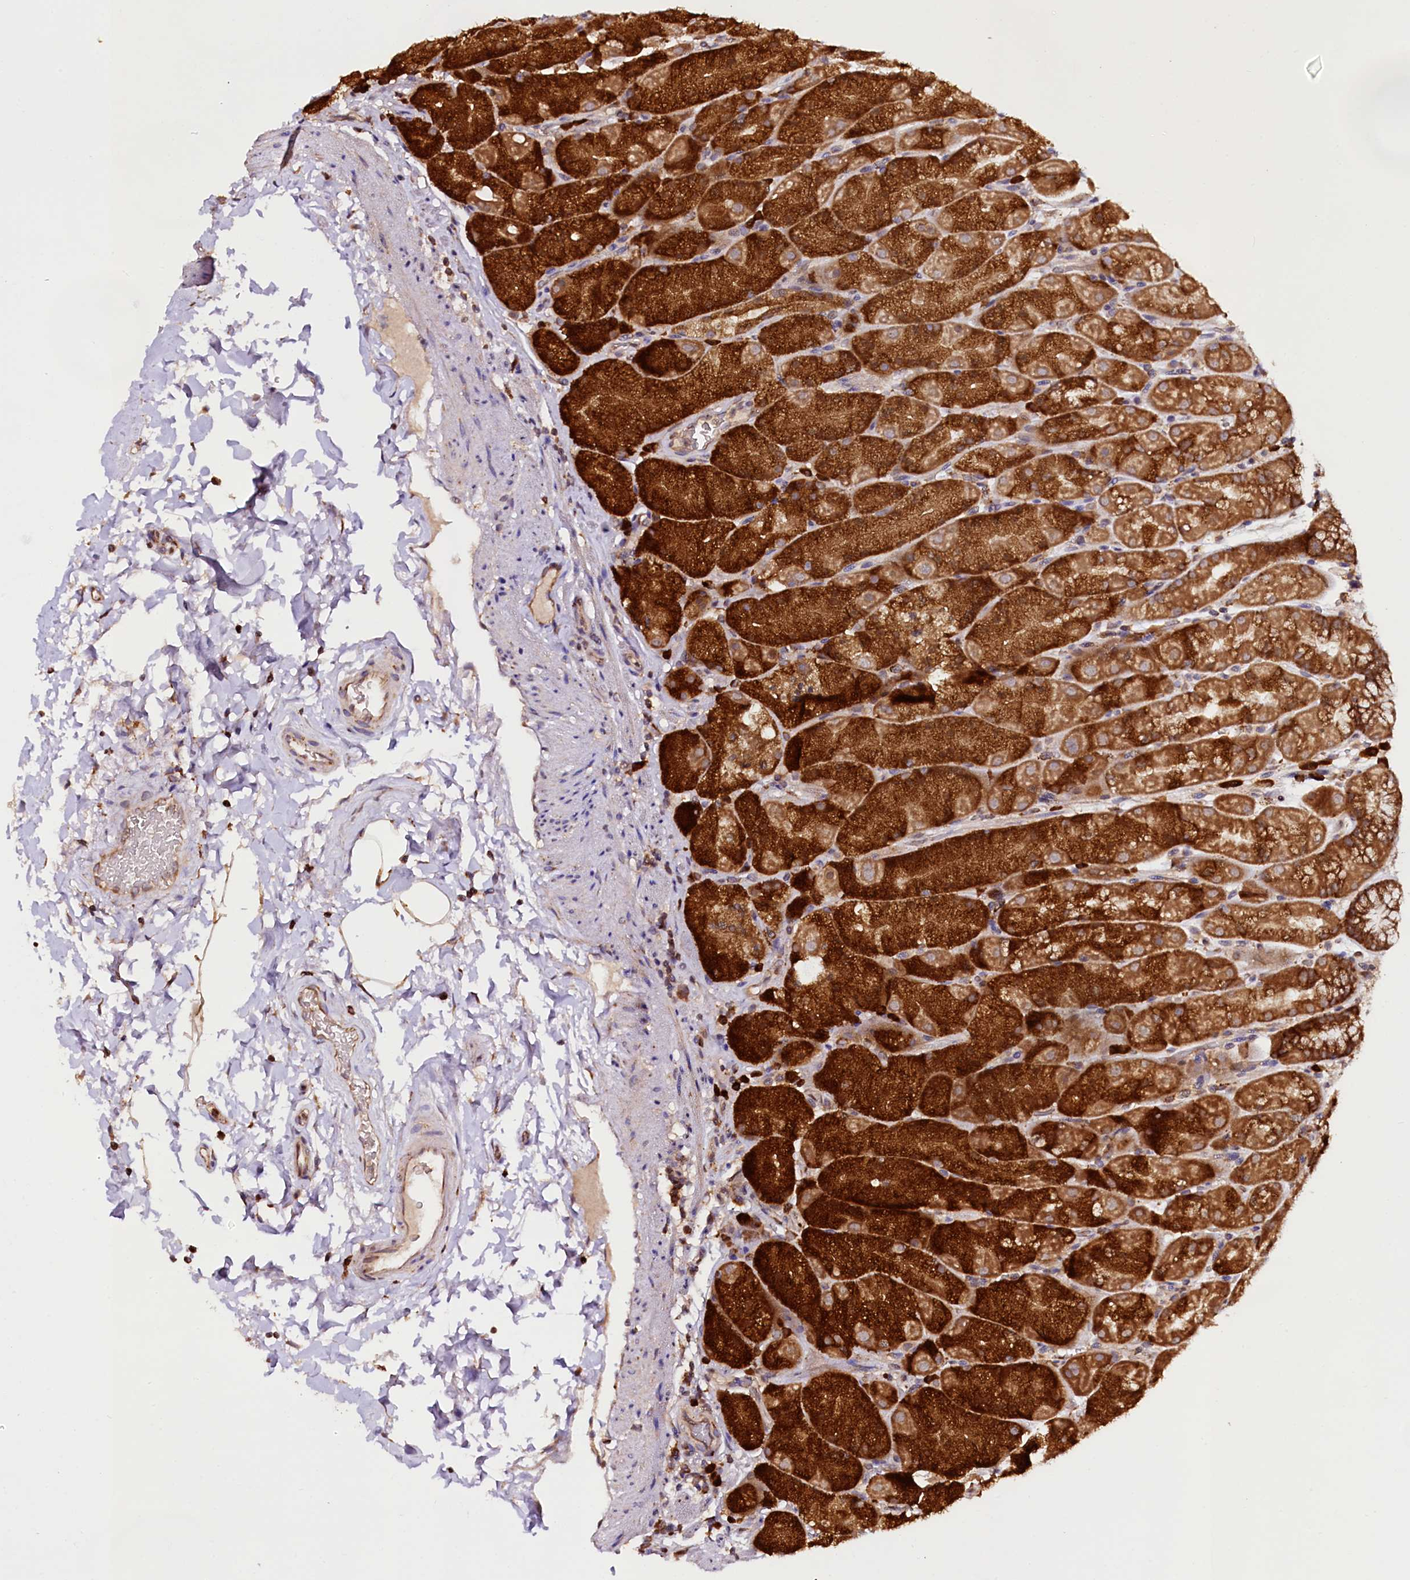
{"staining": {"intensity": "strong", "quantity": ">75%", "location": "cytoplasmic/membranous"}, "tissue": "stomach", "cell_type": "Glandular cells", "image_type": "normal", "snomed": [{"axis": "morphology", "description": "Normal tissue, NOS"}, {"axis": "topography", "description": "Stomach, upper"}, {"axis": "topography", "description": "Stomach, lower"}], "caption": "IHC histopathology image of normal stomach: stomach stained using immunohistochemistry (IHC) demonstrates high levels of strong protein expression localized specifically in the cytoplasmic/membranous of glandular cells, appearing as a cytoplasmic/membranous brown color.", "gene": "UFM1", "patient": {"sex": "male", "age": 67}}